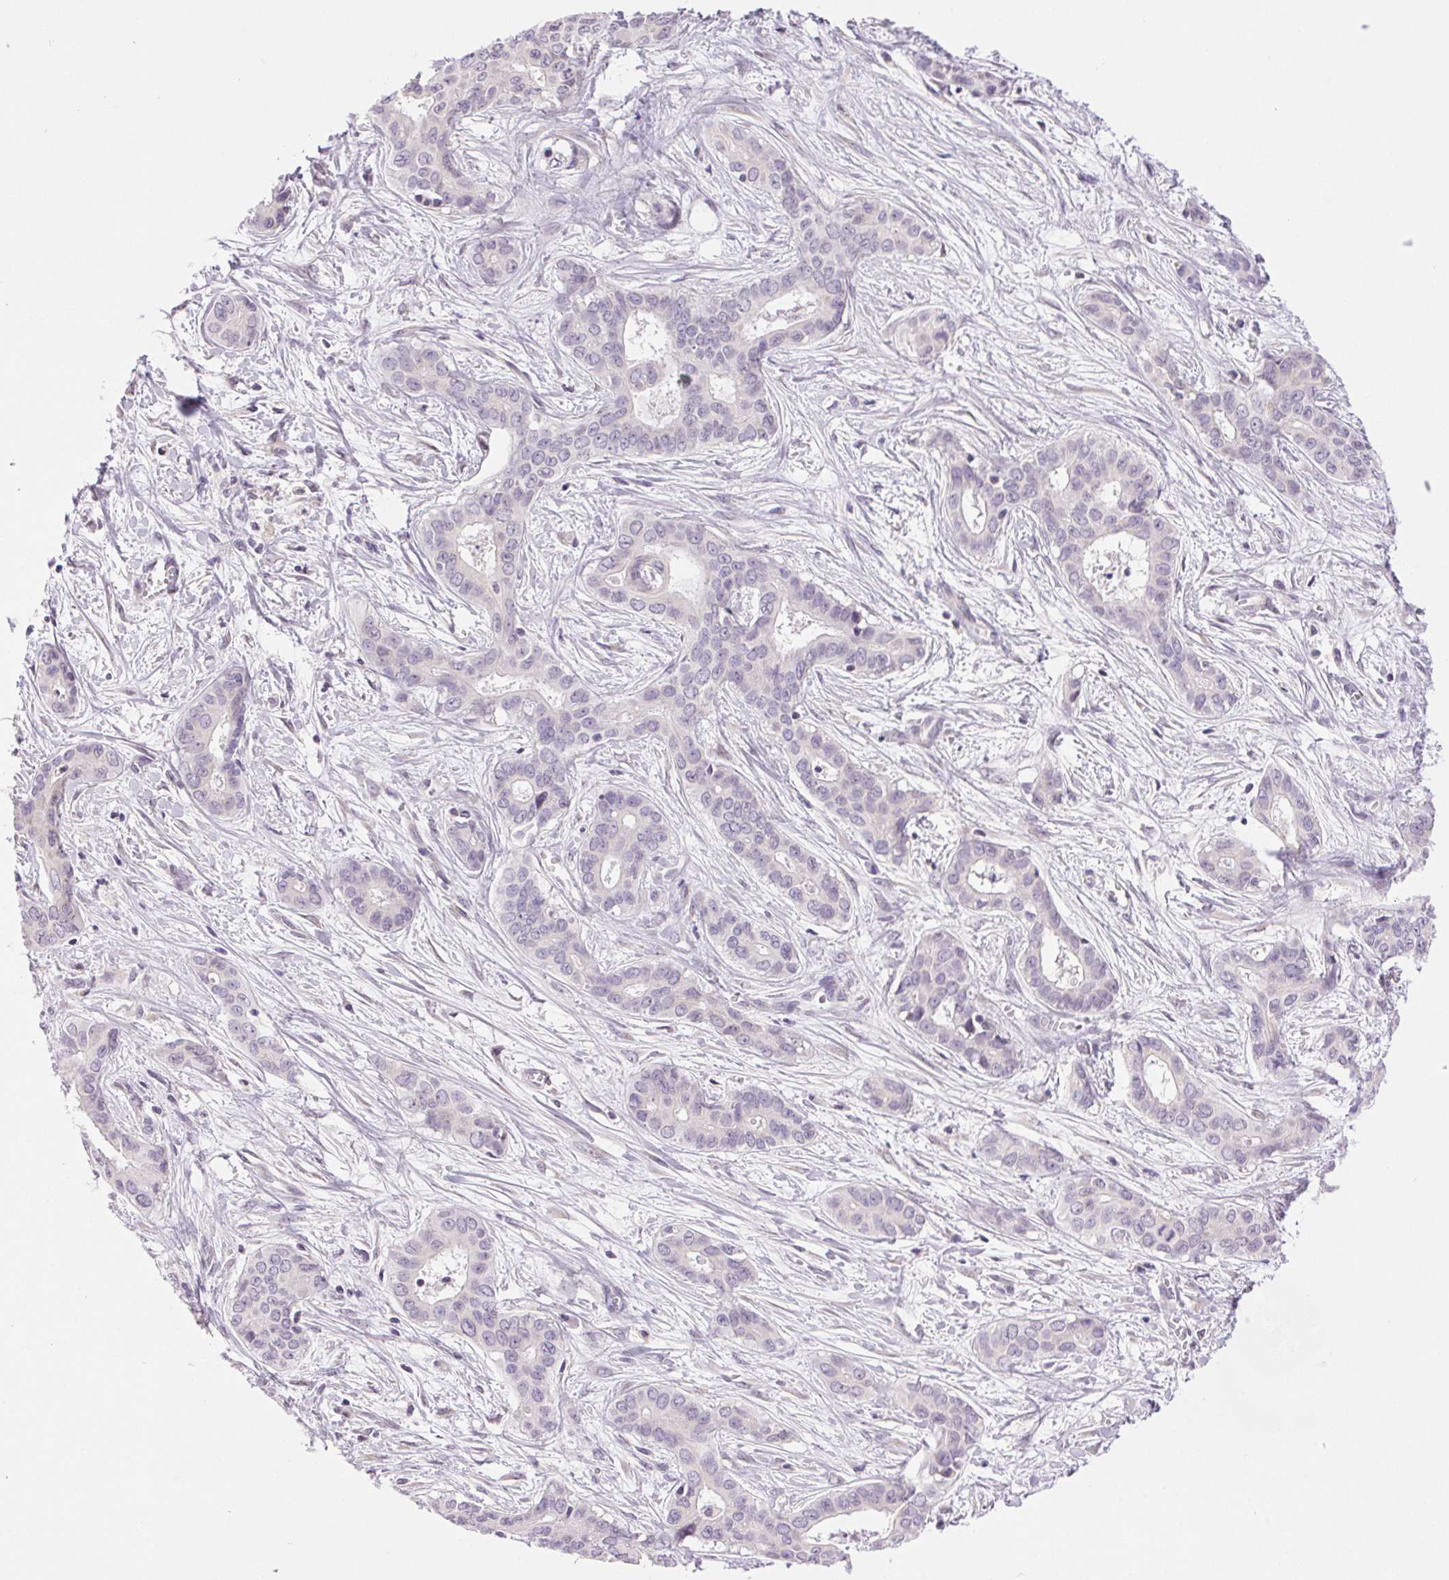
{"staining": {"intensity": "negative", "quantity": "none", "location": "none"}, "tissue": "liver cancer", "cell_type": "Tumor cells", "image_type": "cancer", "snomed": [{"axis": "morphology", "description": "Cholangiocarcinoma"}, {"axis": "topography", "description": "Liver"}], "caption": "Tumor cells are negative for brown protein staining in liver cholangiocarcinoma. The staining was performed using DAB (3,3'-diaminobenzidine) to visualize the protein expression in brown, while the nuclei were stained in blue with hematoxylin (Magnification: 20x).", "gene": "SMIM13", "patient": {"sex": "female", "age": 65}}